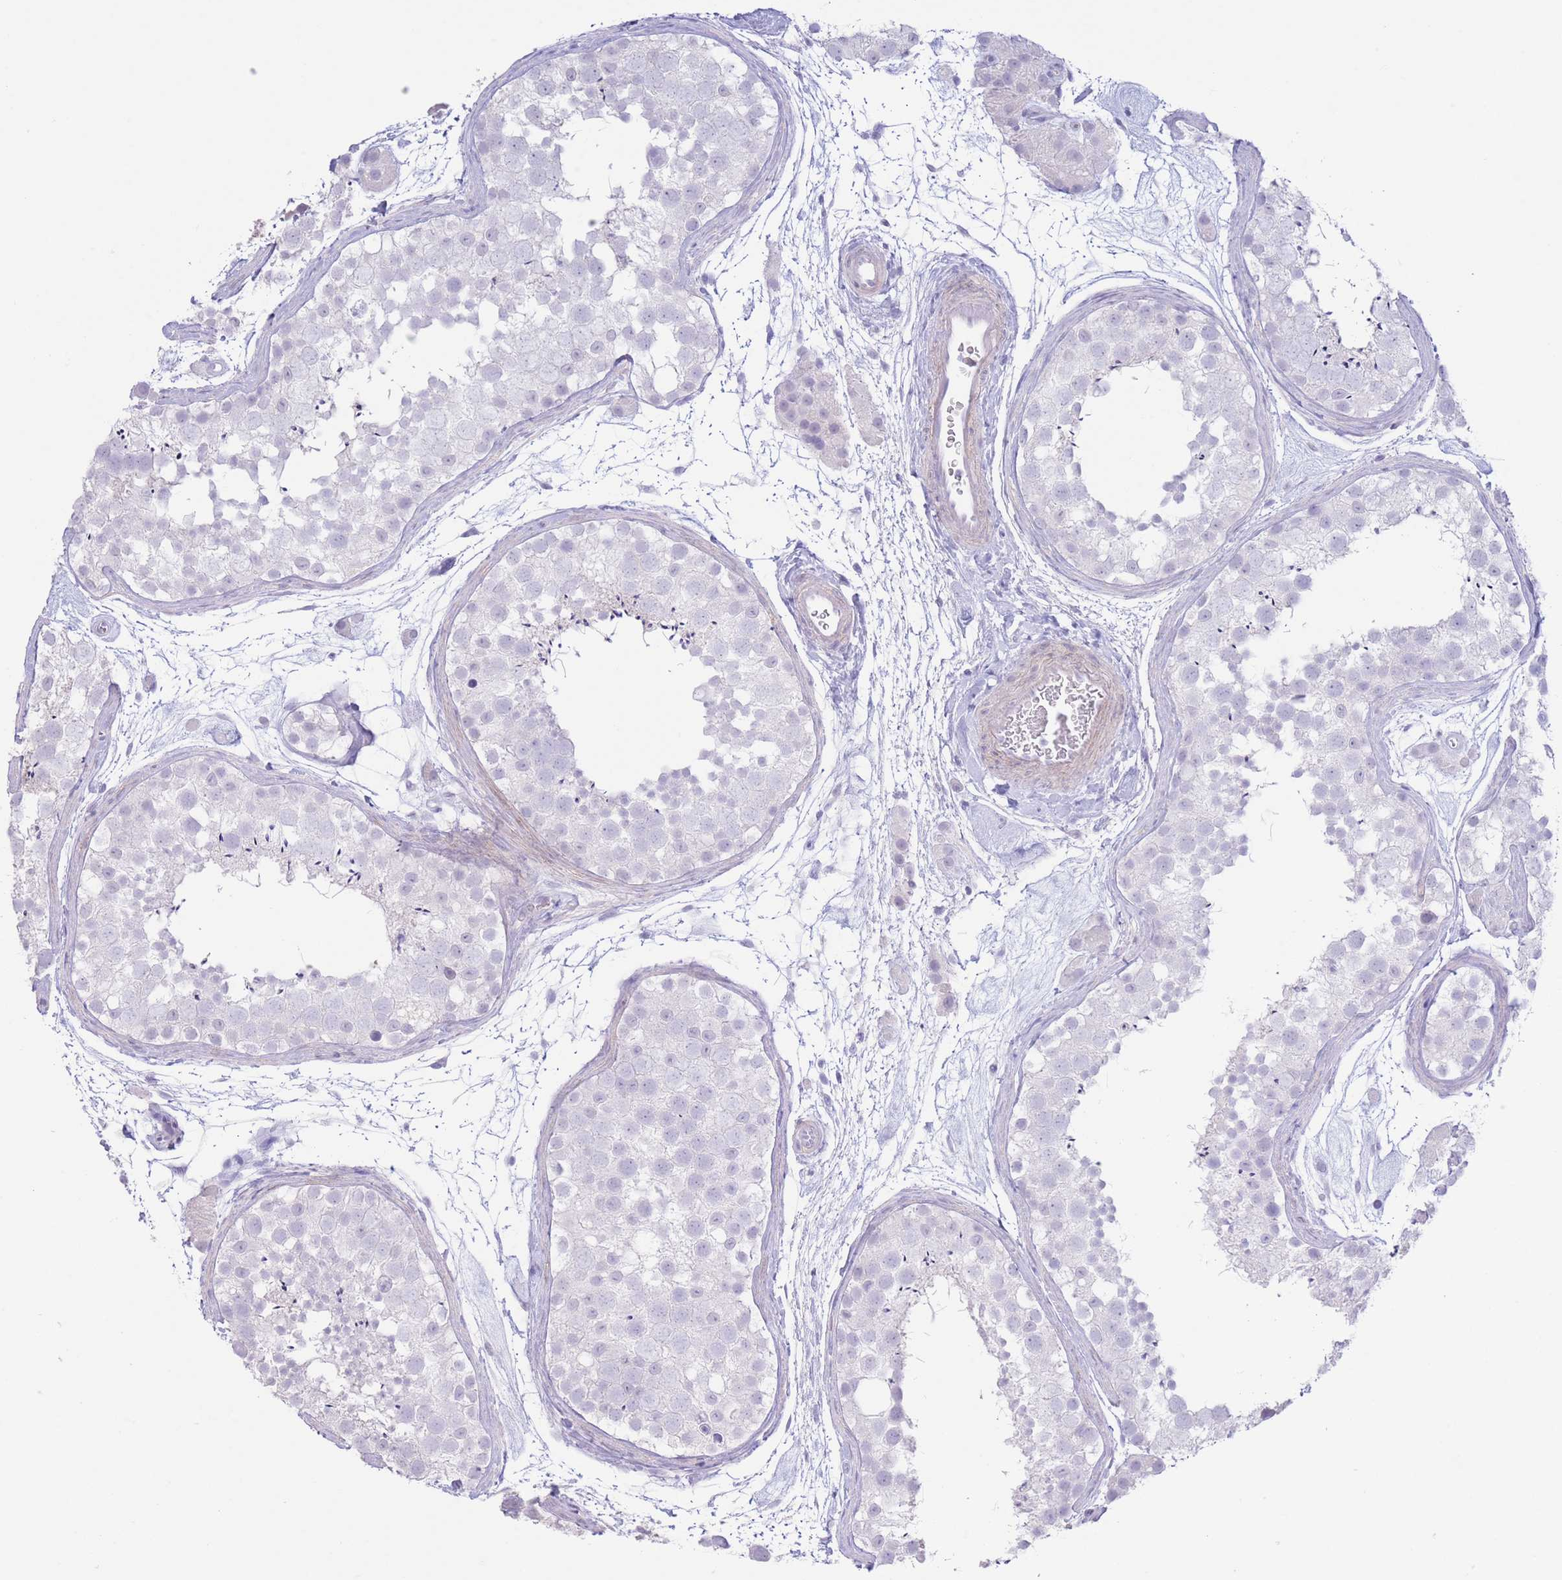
{"staining": {"intensity": "negative", "quantity": "none", "location": "none"}, "tissue": "testis", "cell_type": "Cells in seminiferous ducts", "image_type": "normal", "snomed": [{"axis": "morphology", "description": "Normal tissue, NOS"}, {"axis": "topography", "description": "Testis"}], "caption": "Immunohistochemistry (IHC) of normal testis demonstrates no expression in cells in seminiferous ducts.", "gene": "PKLR", "patient": {"sex": "male", "age": 41}}